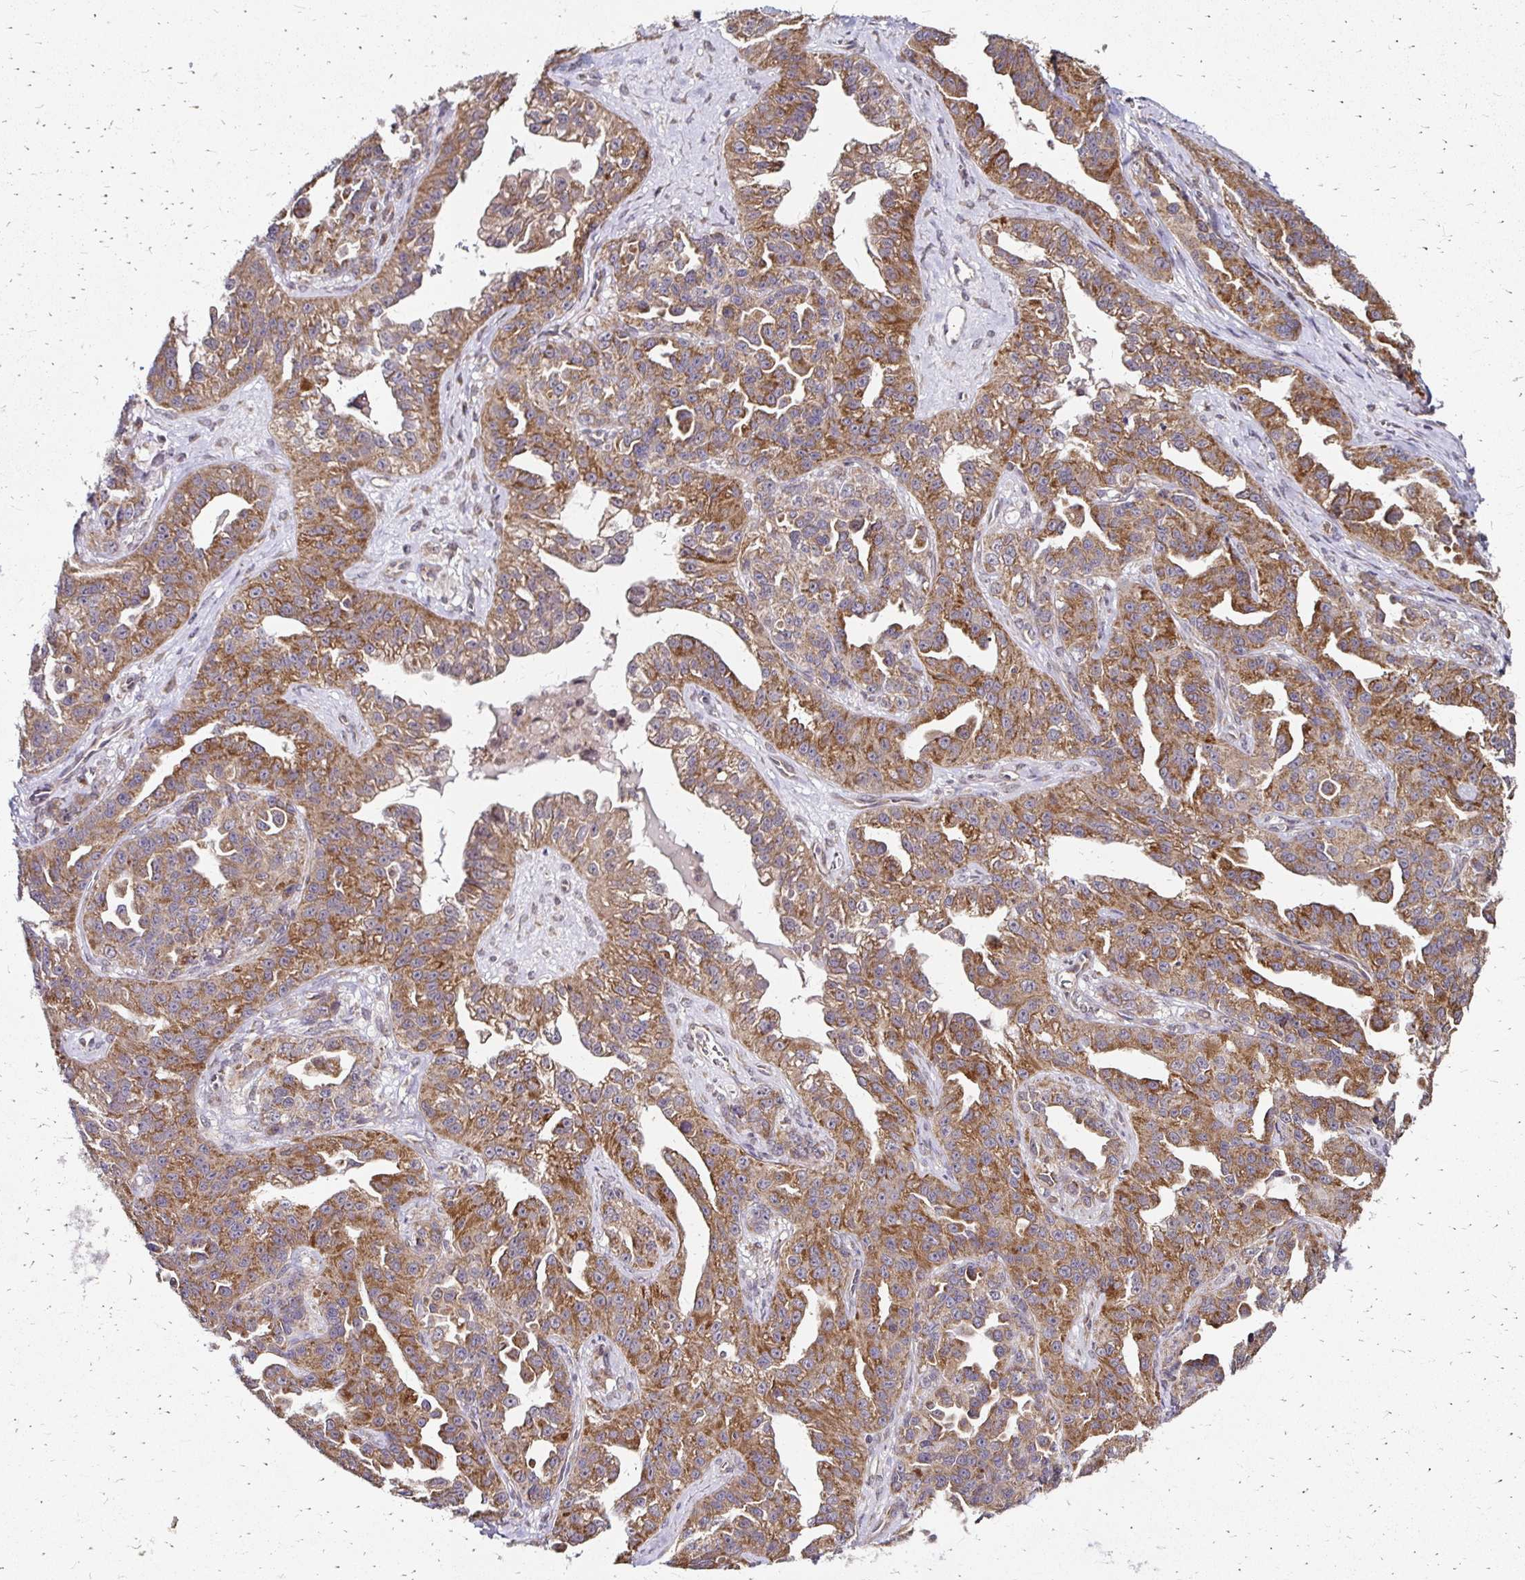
{"staining": {"intensity": "moderate", "quantity": ">75%", "location": "cytoplasmic/membranous"}, "tissue": "ovarian cancer", "cell_type": "Tumor cells", "image_type": "cancer", "snomed": [{"axis": "morphology", "description": "Cystadenocarcinoma, serous, NOS"}, {"axis": "topography", "description": "Ovary"}], "caption": "Immunohistochemical staining of human ovarian cancer (serous cystadenocarcinoma) demonstrates moderate cytoplasmic/membranous protein expression in approximately >75% of tumor cells.", "gene": "ZW10", "patient": {"sex": "female", "age": 75}}